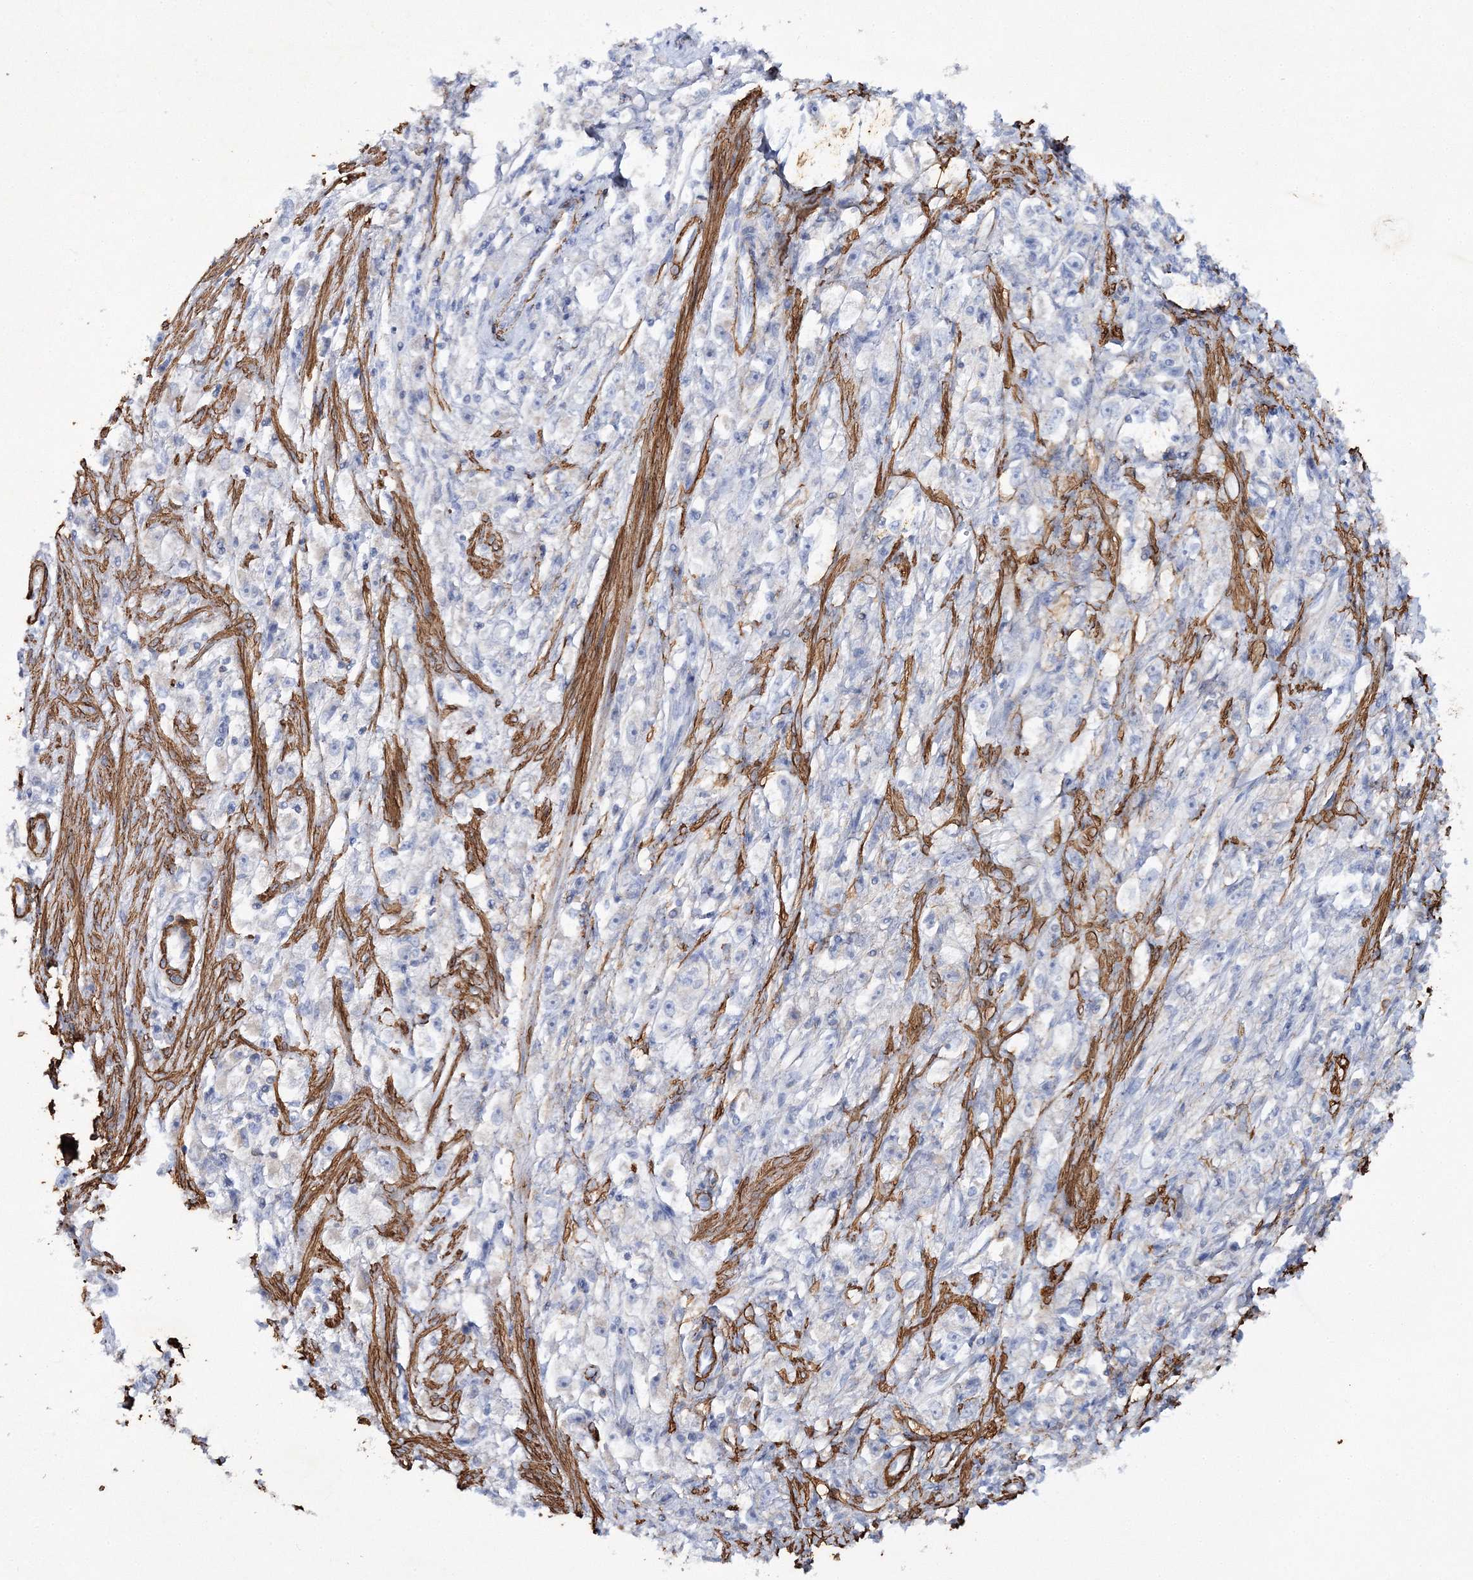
{"staining": {"intensity": "negative", "quantity": "none", "location": "none"}, "tissue": "stomach cancer", "cell_type": "Tumor cells", "image_type": "cancer", "snomed": [{"axis": "morphology", "description": "Adenocarcinoma, NOS"}, {"axis": "topography", "description": "Stomach"}], "caption": "Immunohistochemistry (IHC) micrograph of stomach adenocarcinoma stained for a protein (brown), which reveals no staining in tumor cells. The staining was performed using DAB to visualize the protein expression in brown, while the nuclei were stained in blue with hematoxylin (Magnification: 20x).", "gene": "RTN2", "patient": {"sex": "female", "age": 59}}